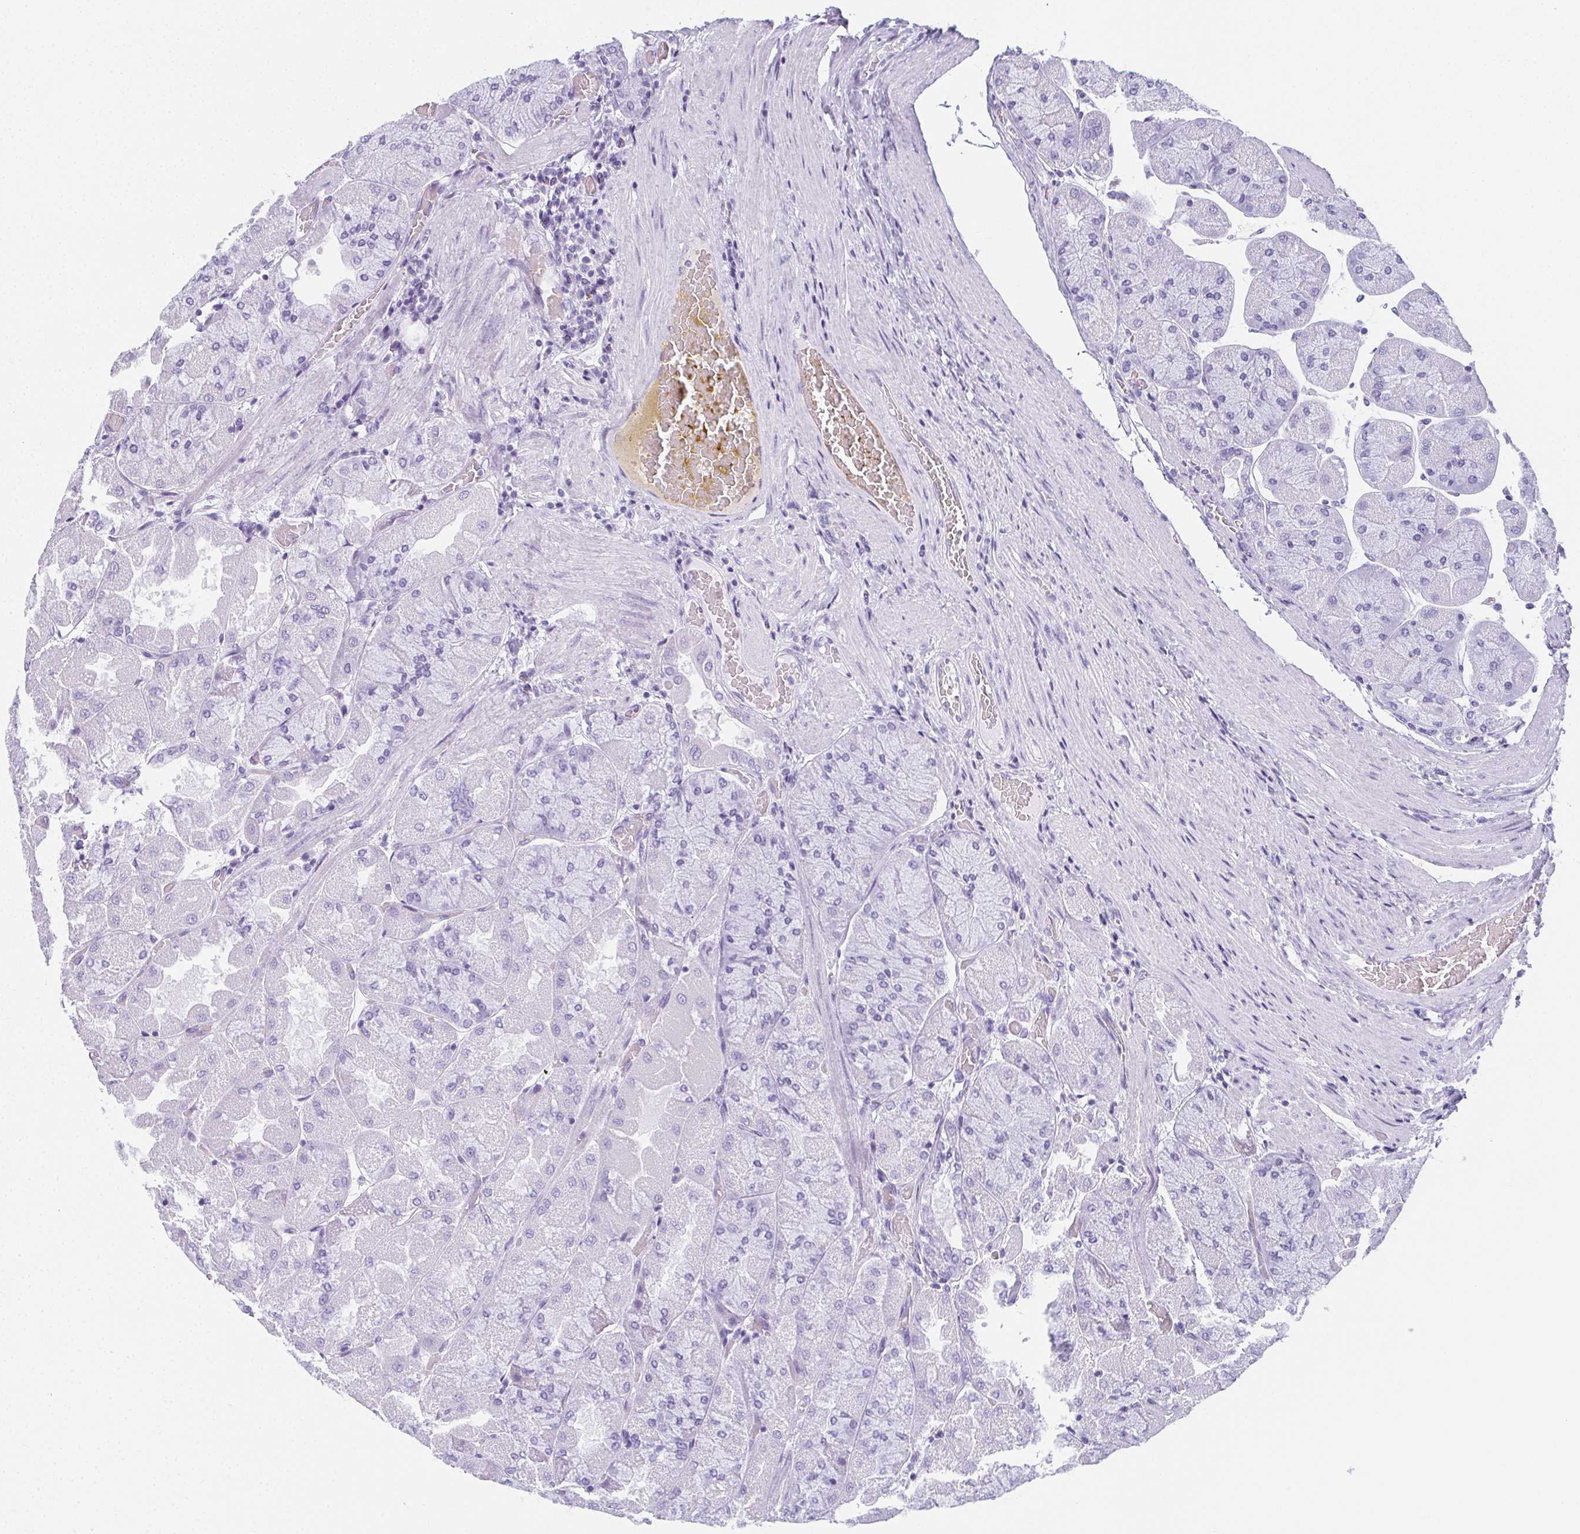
{"staining": {"intensity": "negative", "quantity": "none", "location": "none"}, "tissue": "stomach", "cell_type": "Glandular cells", "image_type": "normal", "snomed": [{"axis": "morphology", "description": "Normal tissue, NOS"}, {"axis": "topography", "description": "Stomach"}], "caption": "A high-resolution histopathology image shows immunohistochemistry (IHC) staining of normal stomach, which demonstrates no significant expression in glandular cells.", "gene": "MOBP", "patient": {"sex": "female", "age": 61}}